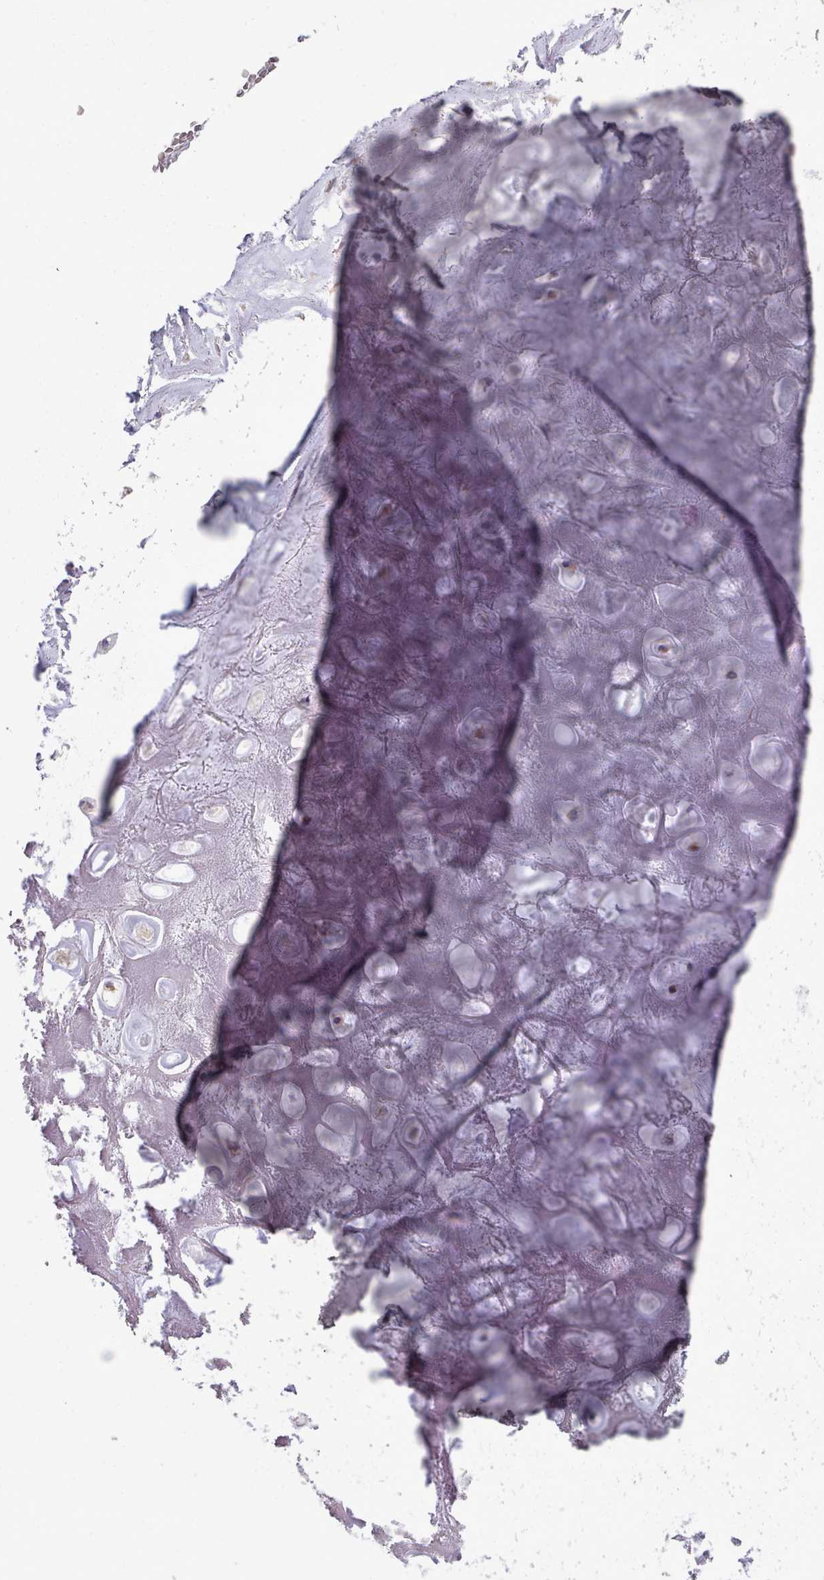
{"staining": {"intensity": "negative", "quantity": "none", "location": "none"}, "tissue": "adipose tissue", "cell_type": "Adipocytes", "image_type": "normal", "snomed": [{"axis": "morphology", "description": "Normal tissue, NOS"}, {"axis": "topography", "description": "Cartilage tissue"}], "caption": "Adipocytes are negative for protein expression in normal human adipose tissue. Brightfield microscopy of IHC stained with DAB (3,3'-diaminobenzidine) (brown) and hematoxylin (blue), captured at high magnification.", "gene": "SRP54", "patient": {"sex": "male", "age": 81}}